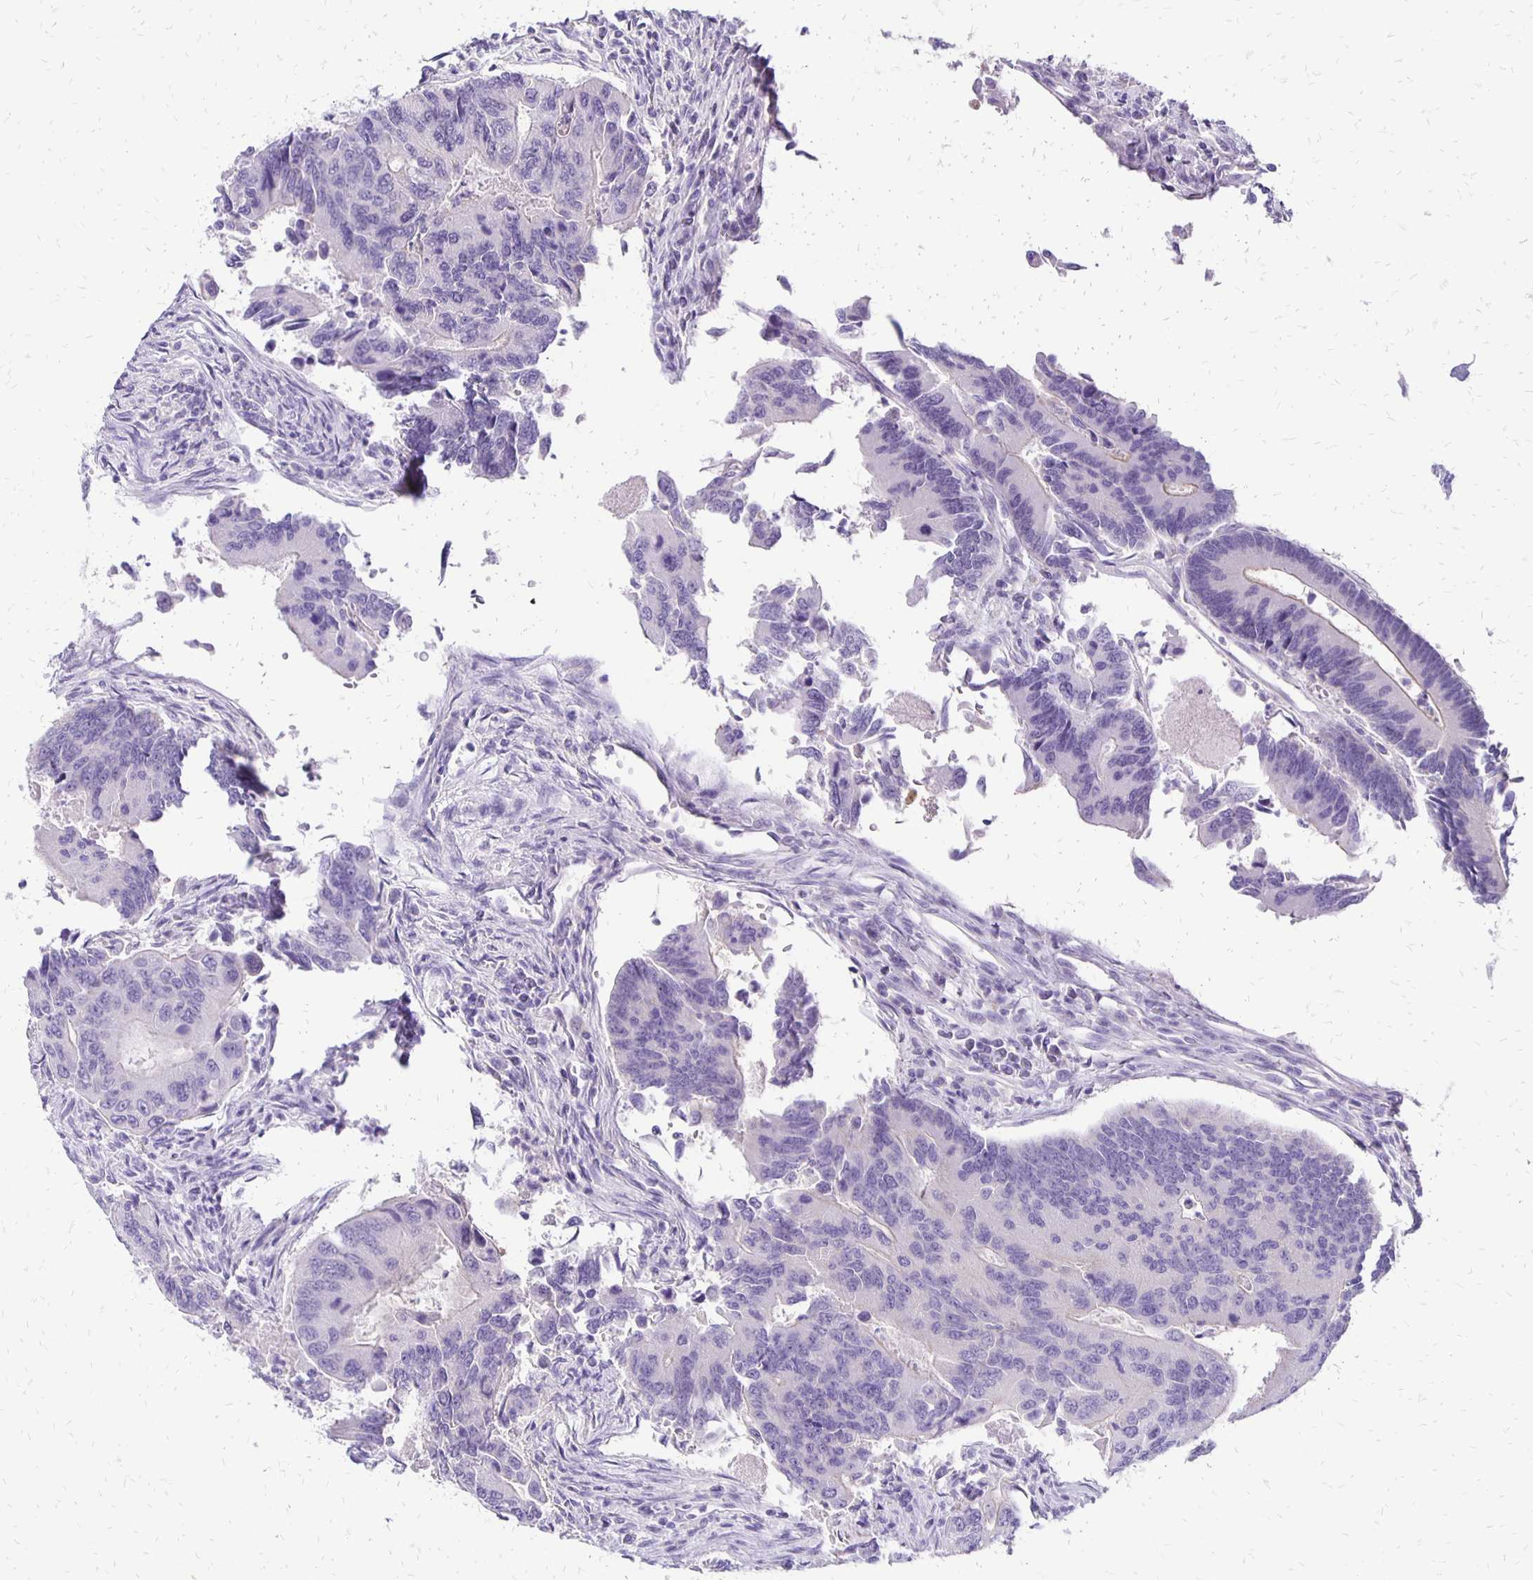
{"staining": {"intensity": "negative", "quantity": "none", "location": "none"}, "tissue": "colorectal cancer", "cell_type": "Tumor cells", "image_type": "cancer", "snomed": [{"axis": "morphology", "description": "Adenocarcinoma, NOS"}, {"axis": "topography", "description": "Colon"}], "caption": "DAB immunohistochemical staining of colorectal cancer displays no significant positivity in tumor cells. The staining was performed using DAB (3,3'-diaminobenzidine) to visualize the protein expression in brown, while the nuclei were stained in blue with hematoxylin (Magnification: 20x).", "gene": "ANKRD45", "patient": {"sex": "female", "age": 67}}